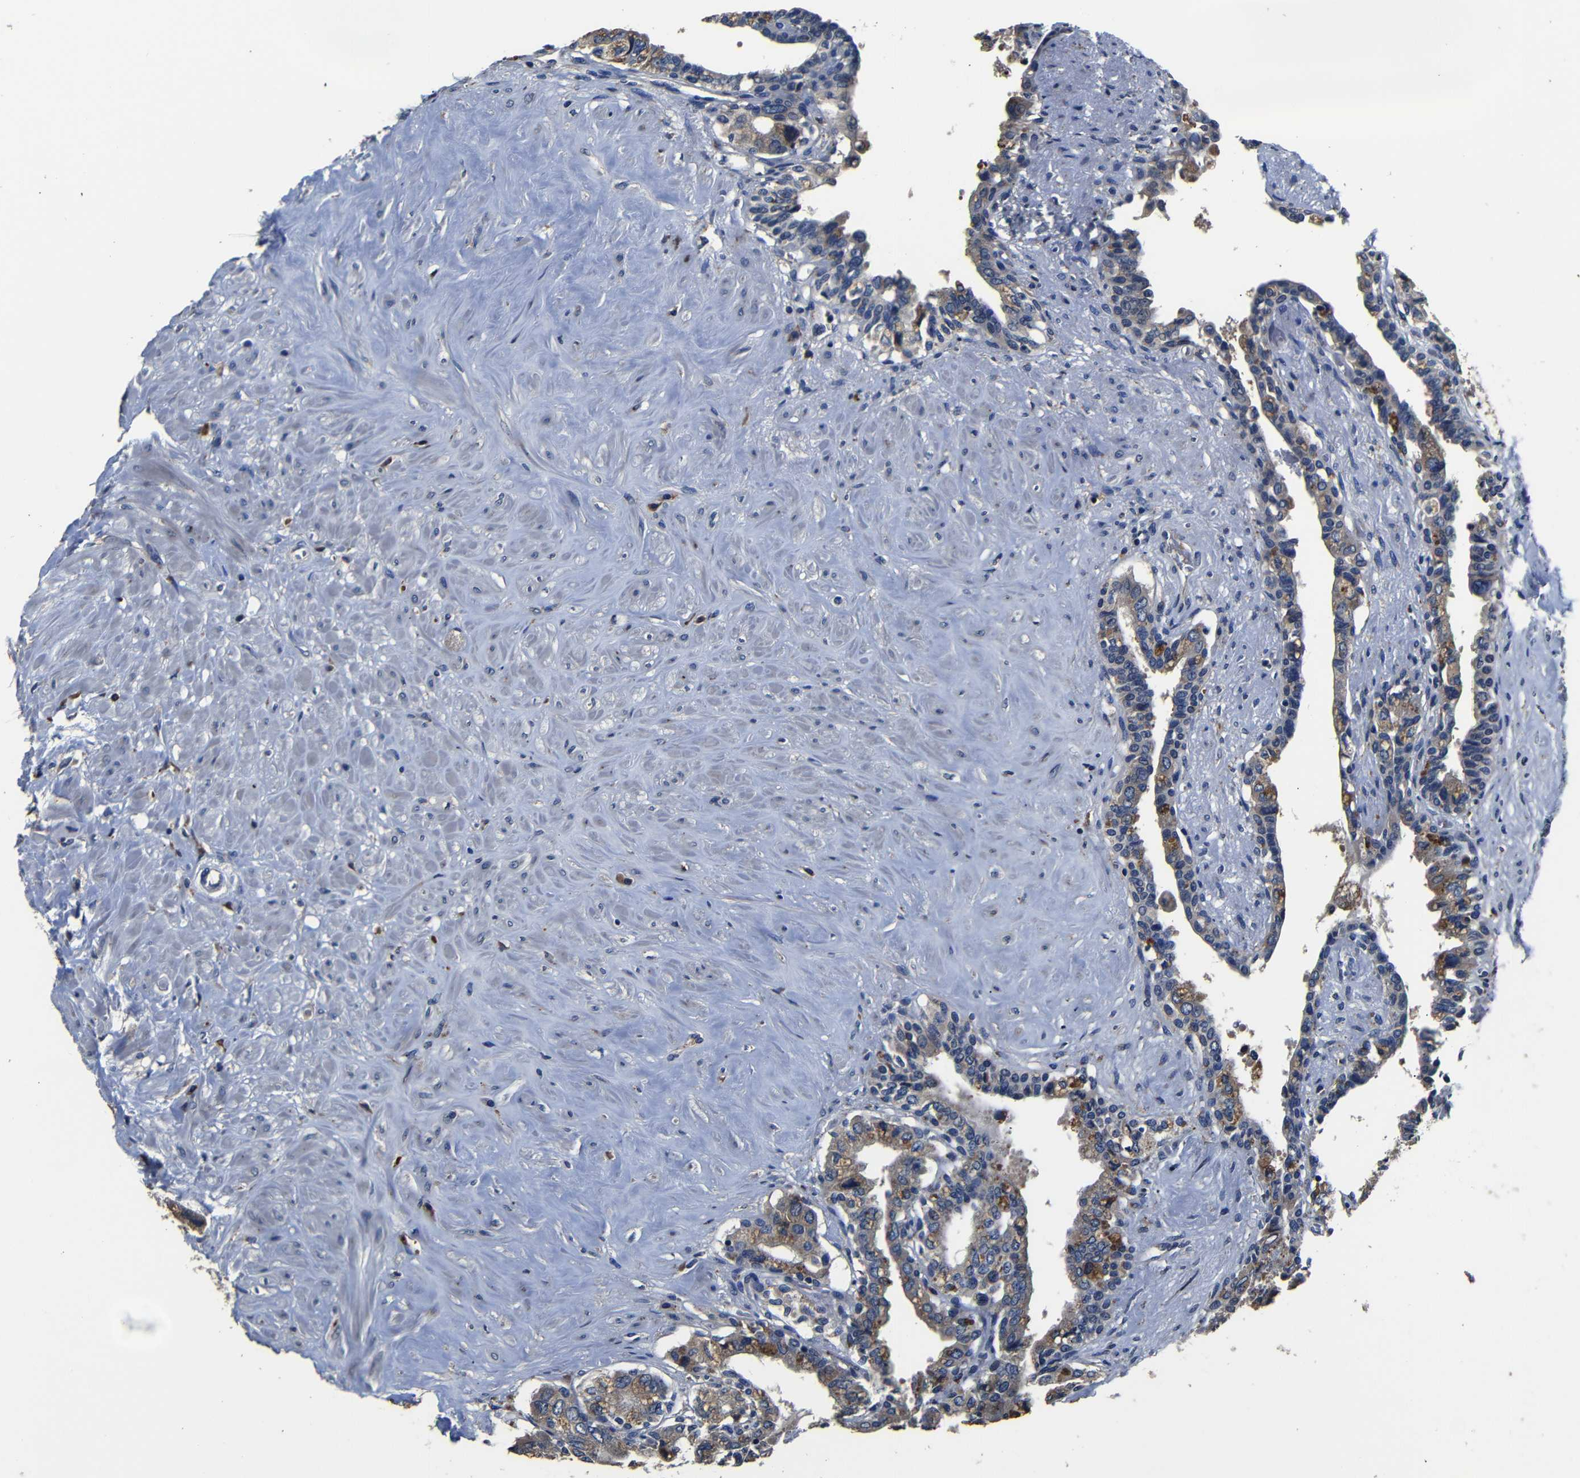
{"staining": {"intensity": "moderate", "quantity": "25%-75%", "location": "cytoplasmic/membranous"}, "tissue": "seminal vesicle", "cell_type": "Glandular cells", "image_type": "normal", "snomed": [{"axis": "morphology", "description": "Normal tissue, NOS"}, {"axis": "topography", "description": "Seminal veicle"}], "caption": "This histopathology image reveals immunohistochemistry staining of benign human seminal vesicle, with medium moderate cytoplasmic/membranous positivity in approximately 25%-75% of glandular cells.", "gene": "SCN9A", "patient": {"sex": "male", "age": 63}}